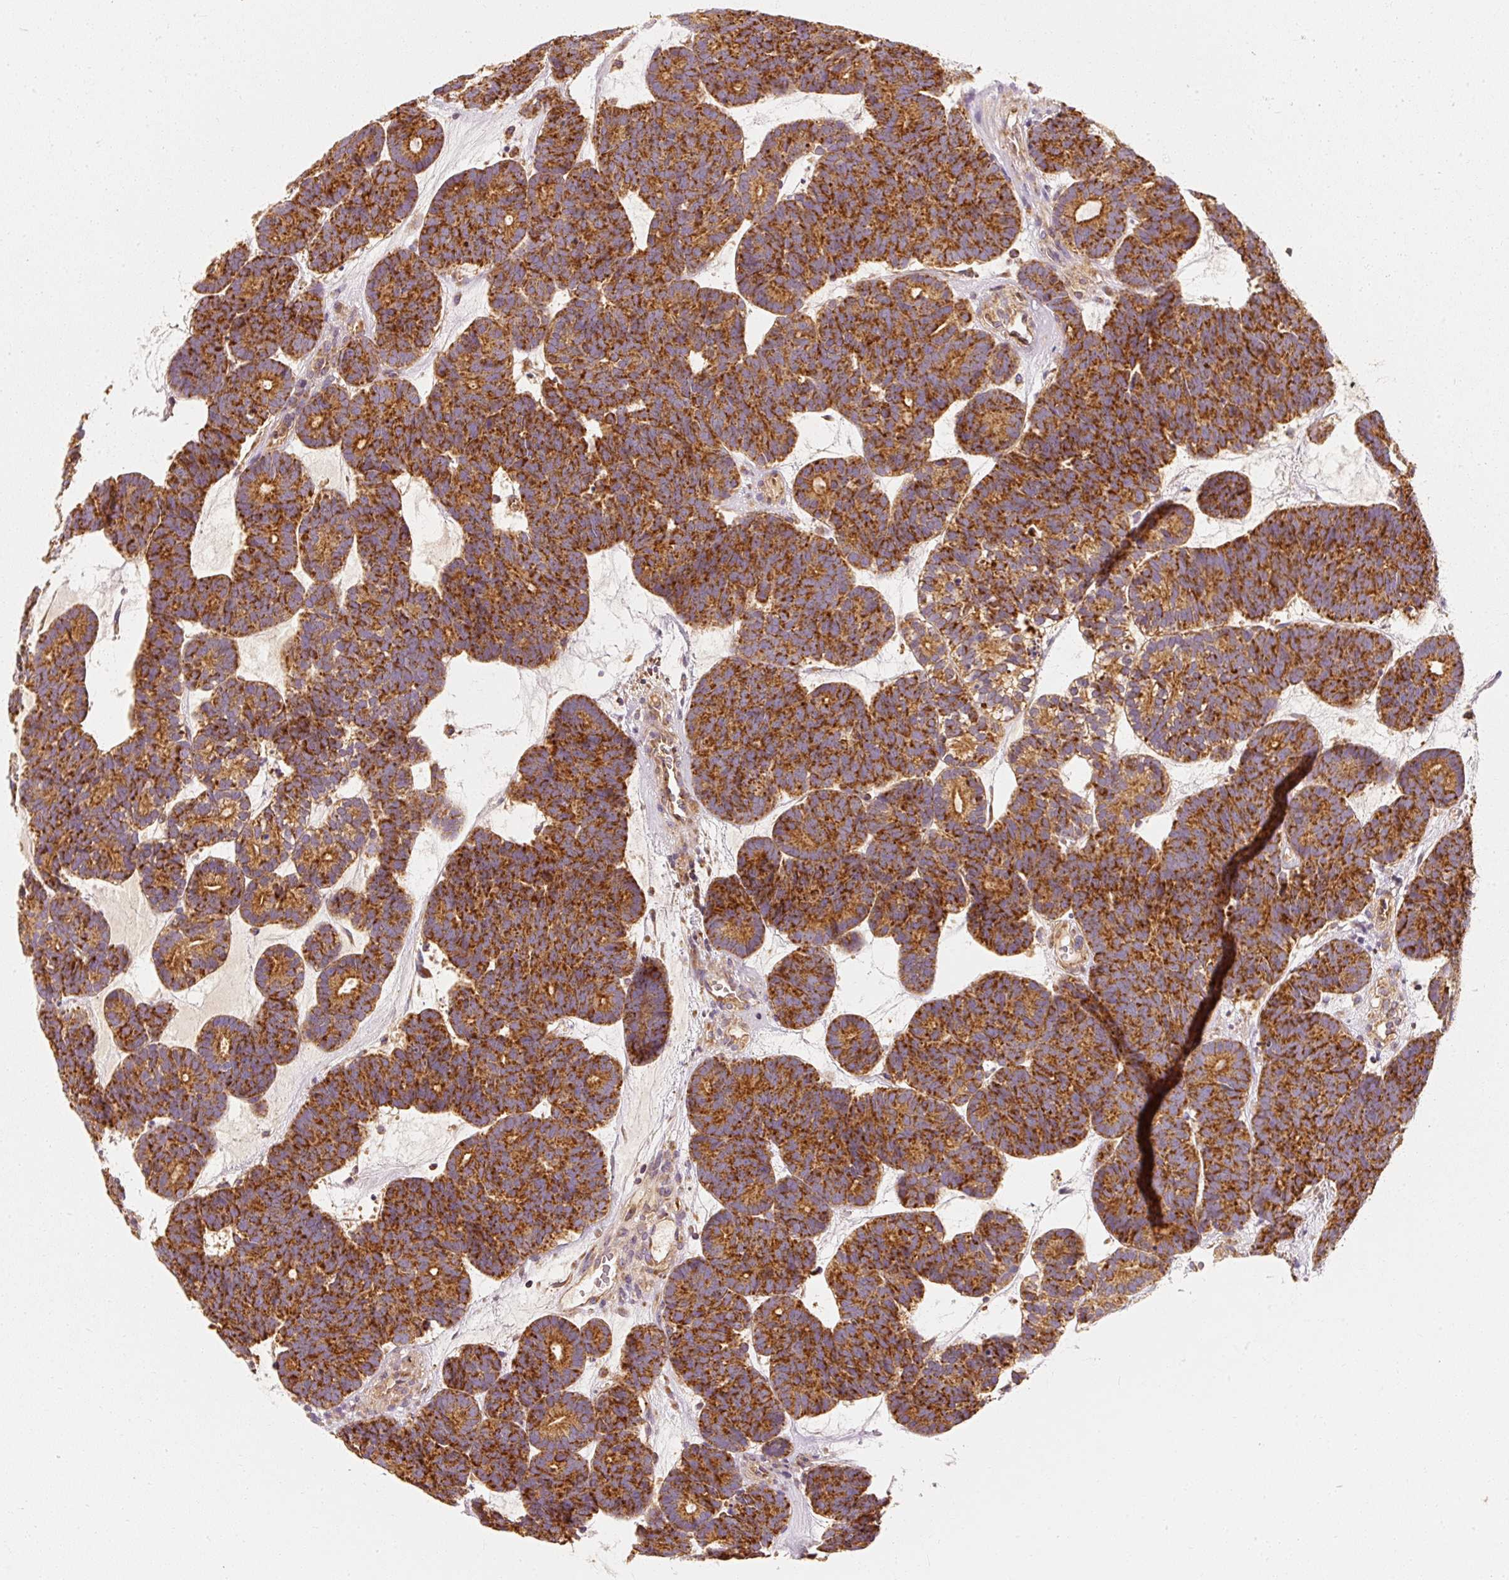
{"staining": {"intensity": "strong", "quantity": ">75%", "location": "cytoplasmic/membranous"}, "tissue": "head and neck cancer", "cell_type": "Tumor cells", "image_type": "cancer", "snomed": [{"axis": "morphology", "description": "Adenocarcinoma, NOS"}, {"axis": "topography", "description": "Head-Neck"}], "caption": "This is a photomicrograph of immunohistochemistry (IHC) staining of head and neck adenocarcinoma, which shows strong positivity in the cytoplasmic/membranous of tumor cells.", "gene": "TOMM40", "patient": {"sex": "female", "age": 81}}